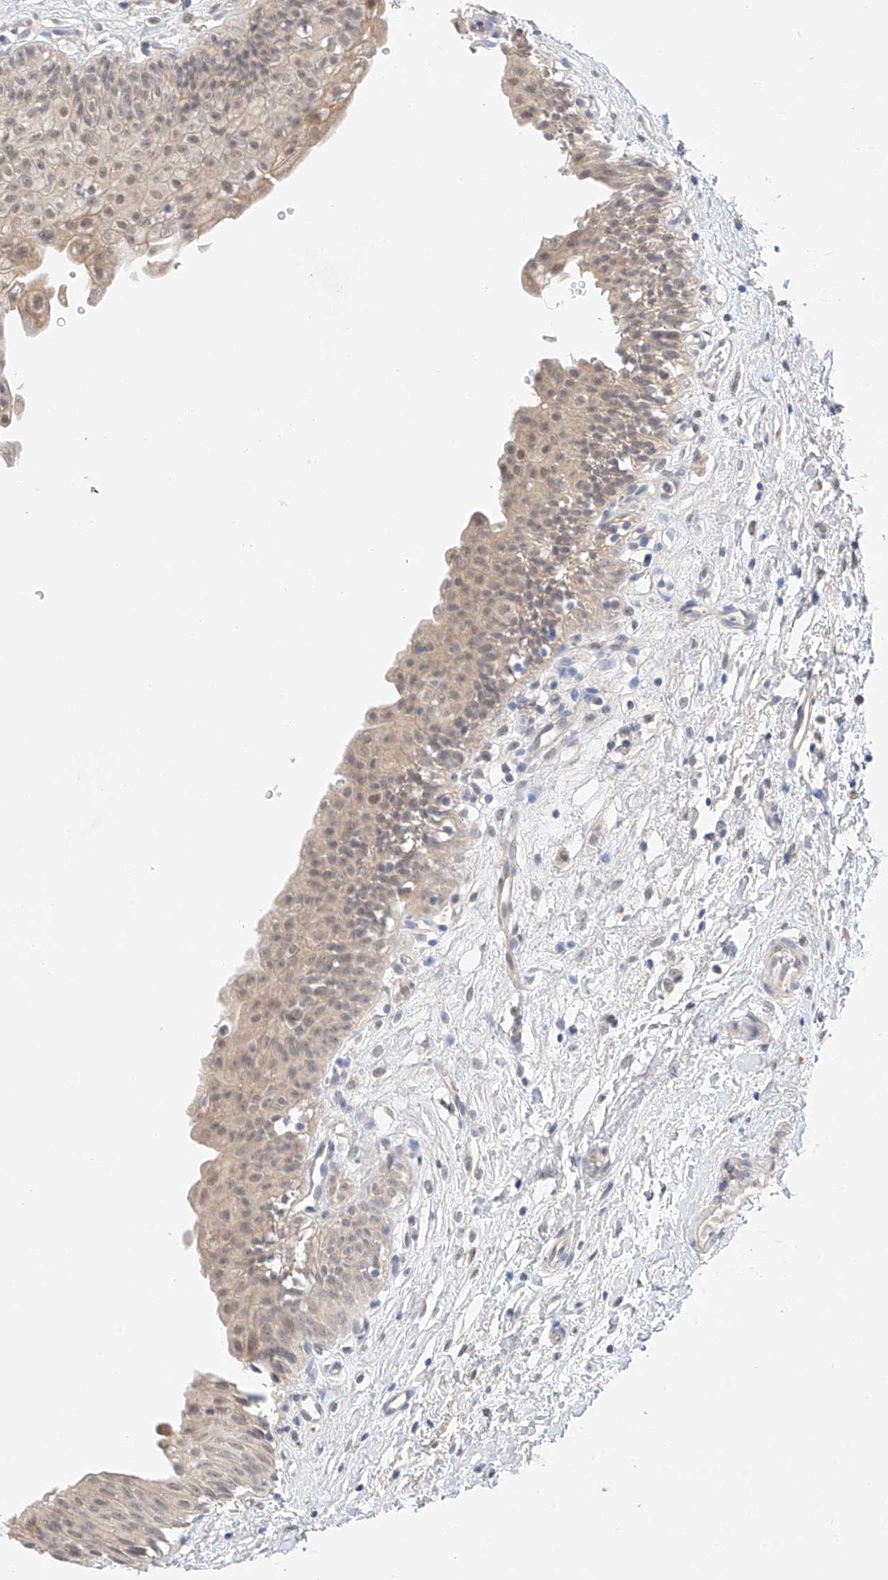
{"staining": {"intensity": "weak", "quantity": "25%-75%", "location": "nuclear"}, "tissue": "urinary bladder", "cell_type": "Urothelial cells", "image_type": "normal", "snomed": [{"axis": "morphology", "description": "Normal tissue, NOS"}, {"axis": "topography", "description": "Urinary bladder"}], "caption": "Urinary bladder stained with IHC displays weak nuclear positivity in about 25%-75% of urothelial cells. The staining is performed using DAB (3,3'-diaminobenzidine) brown chromogen to label protein expression. The nuclei are counter-stained blue using hematoxylin.", "gene": "IL22RA2", "patient": {"sex": "male", "age": 51}}